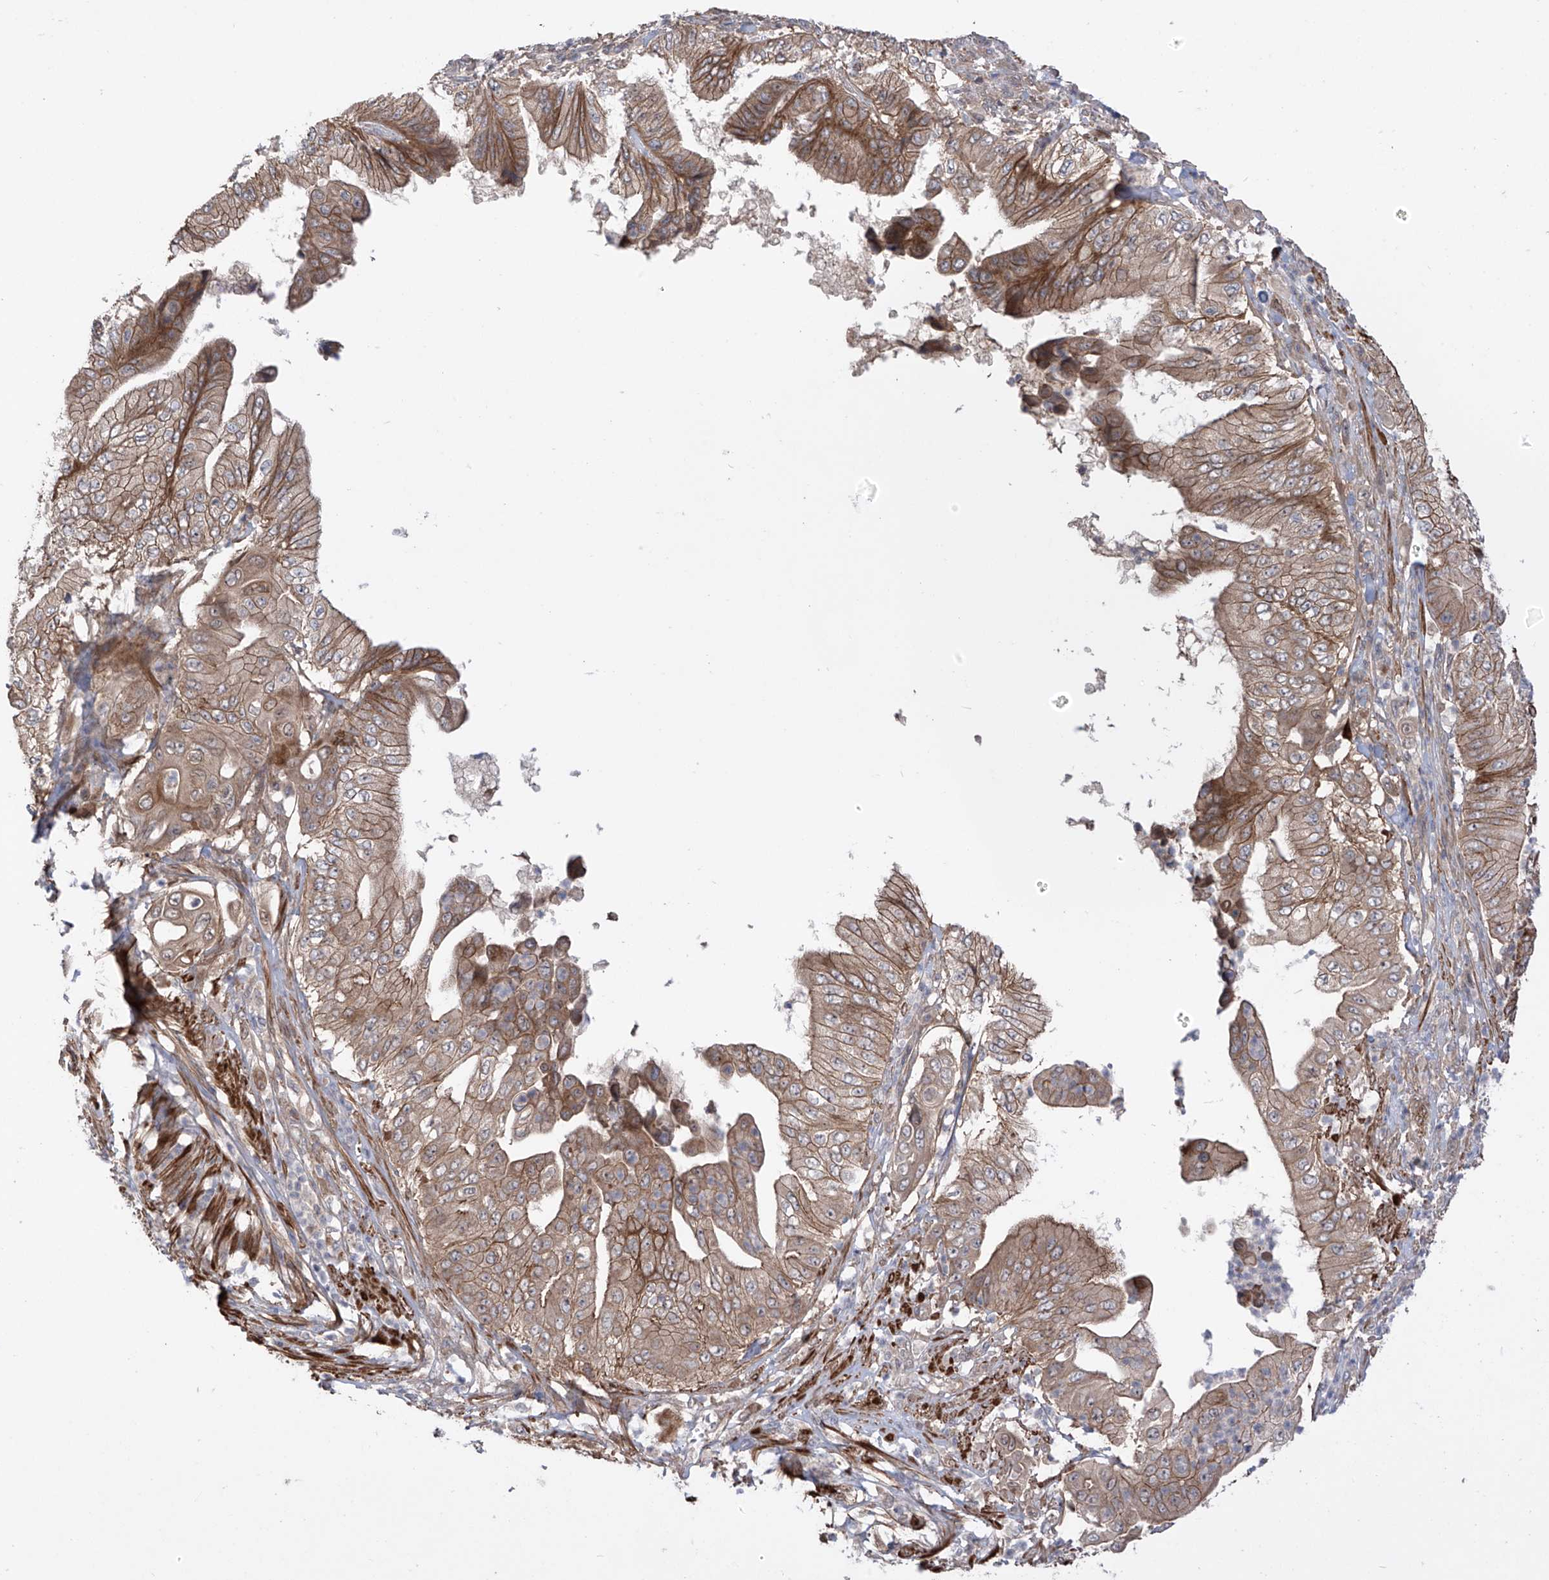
{"staining": {"intensity": "moderate", "quantity": ">75%", "location": "cytoplasmic/membranous"}, "tissue": "pancreatic cancer", "cell_type": "Tumor cells", "image_type": "cancer", "snomed": [{"axis": "morphology", "description": "Adenocarcinoma, NOS"}, {"axis": "topography", "description": "Pancreas"}], "caption": "IHC photomicrograph of neoplastic tissue: adenocarcinoma (pancreatic) stained using immunohistochemistry shows medium levels of moderate protein expression localized specifically in the cytoplasmic/membranous of tumor cells, appearing as a cytoplasmic/membranous brown color.", "gene": "LRRC74A", "patient": {"sex": "female", "age": 77}}